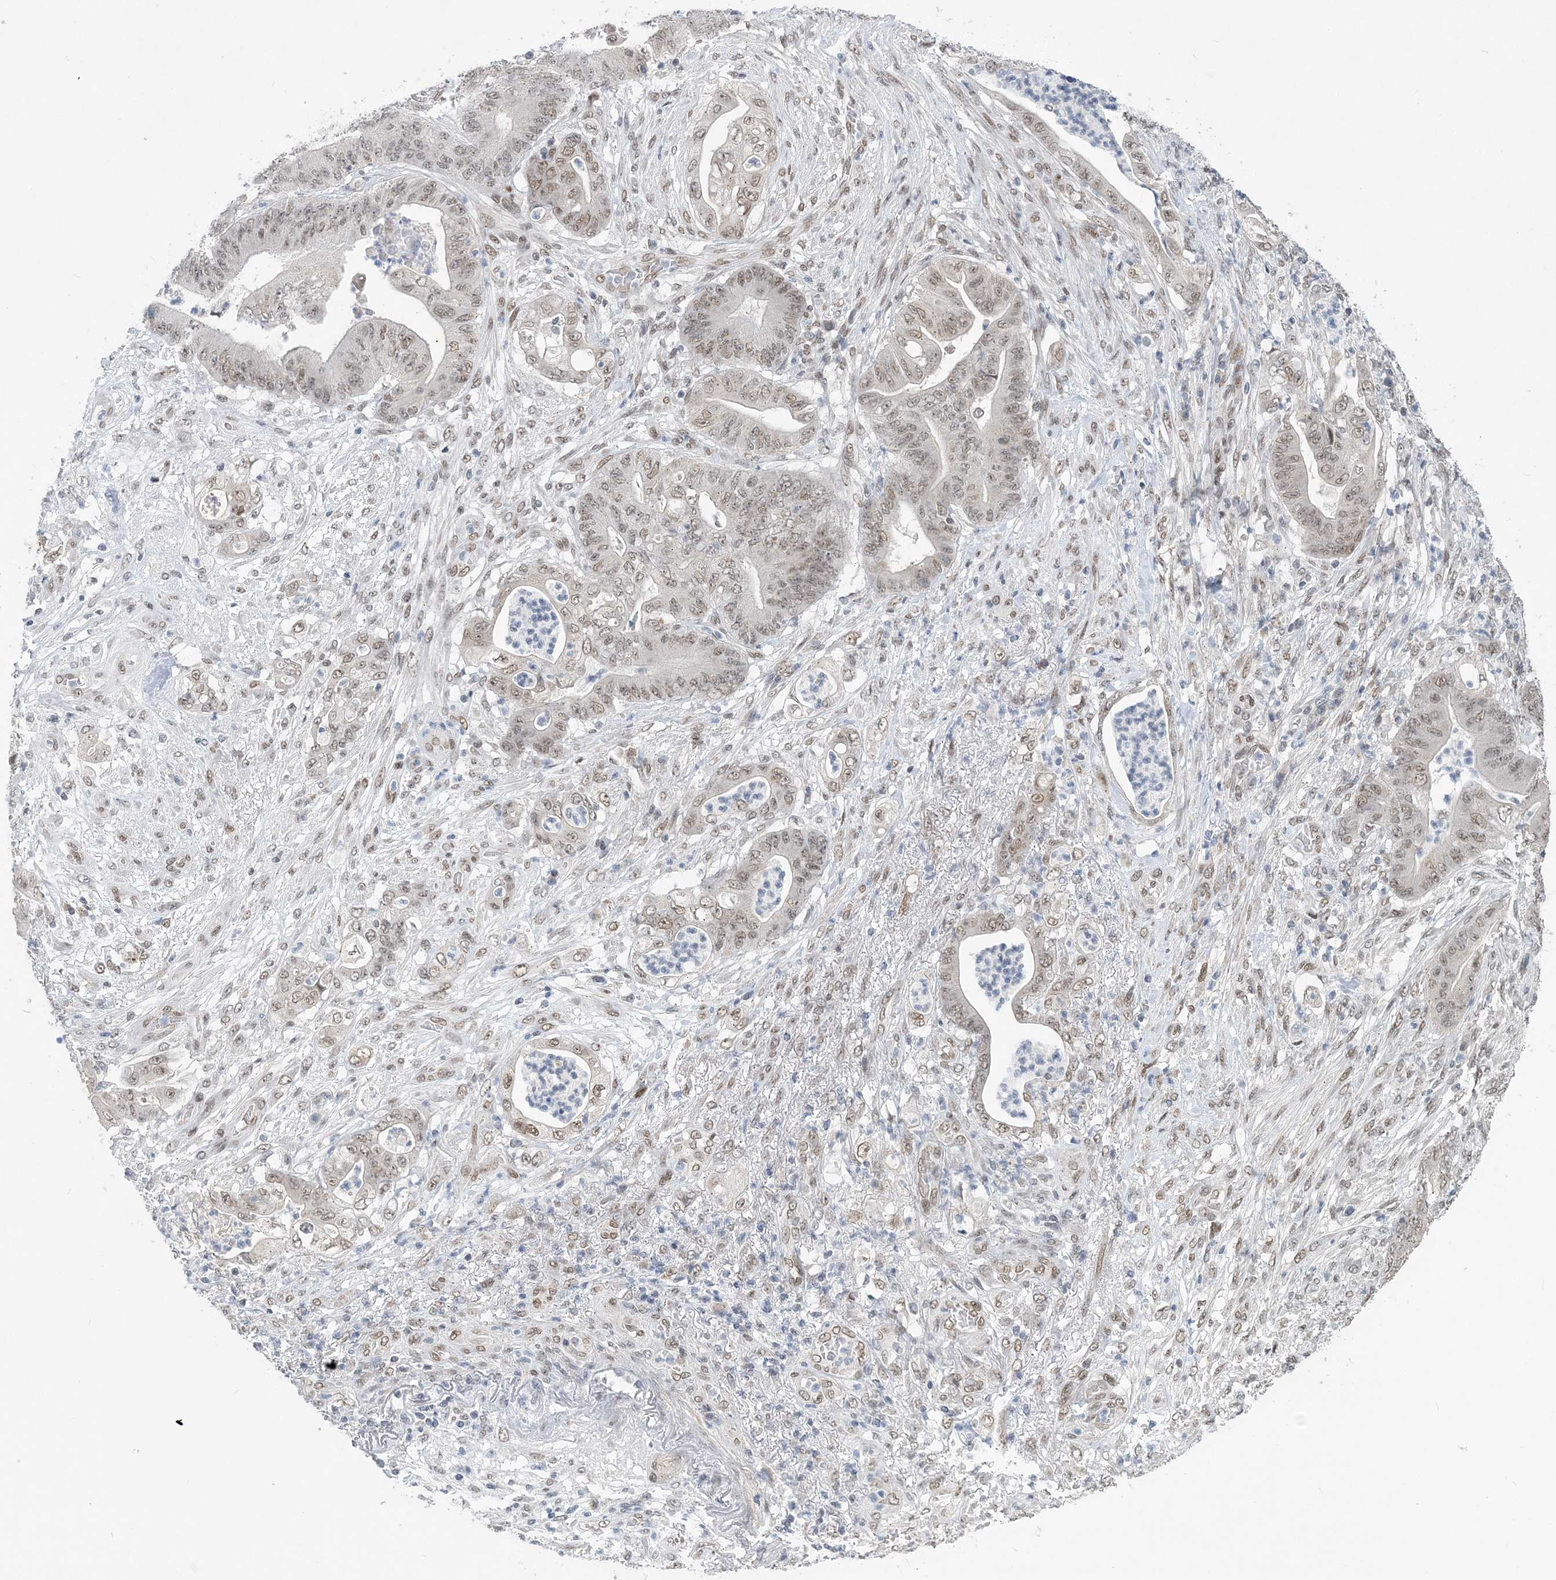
{"staining": {"intensity": "moderate", "quantity": ">75%", "location": "nuclear"}, "tissue": "stomach cancer", "cell_type": "Tumor cells", "image_type": "cancer", "snomed": [{"axis": "morphology", "description": "Adenocarcinoma, NOS"}, {"axis": "topography", "description": "Stomach"}], "caption": "Immunohistochemistry (DAB (3,3'-diaminobenzidine)) staining of human stomach adenocarcinoma displays moderate nuclear protein expression in approximately >75% of tumor cells.", "gene": "WAC", "patient": {"sex": "female", "age": 73}}